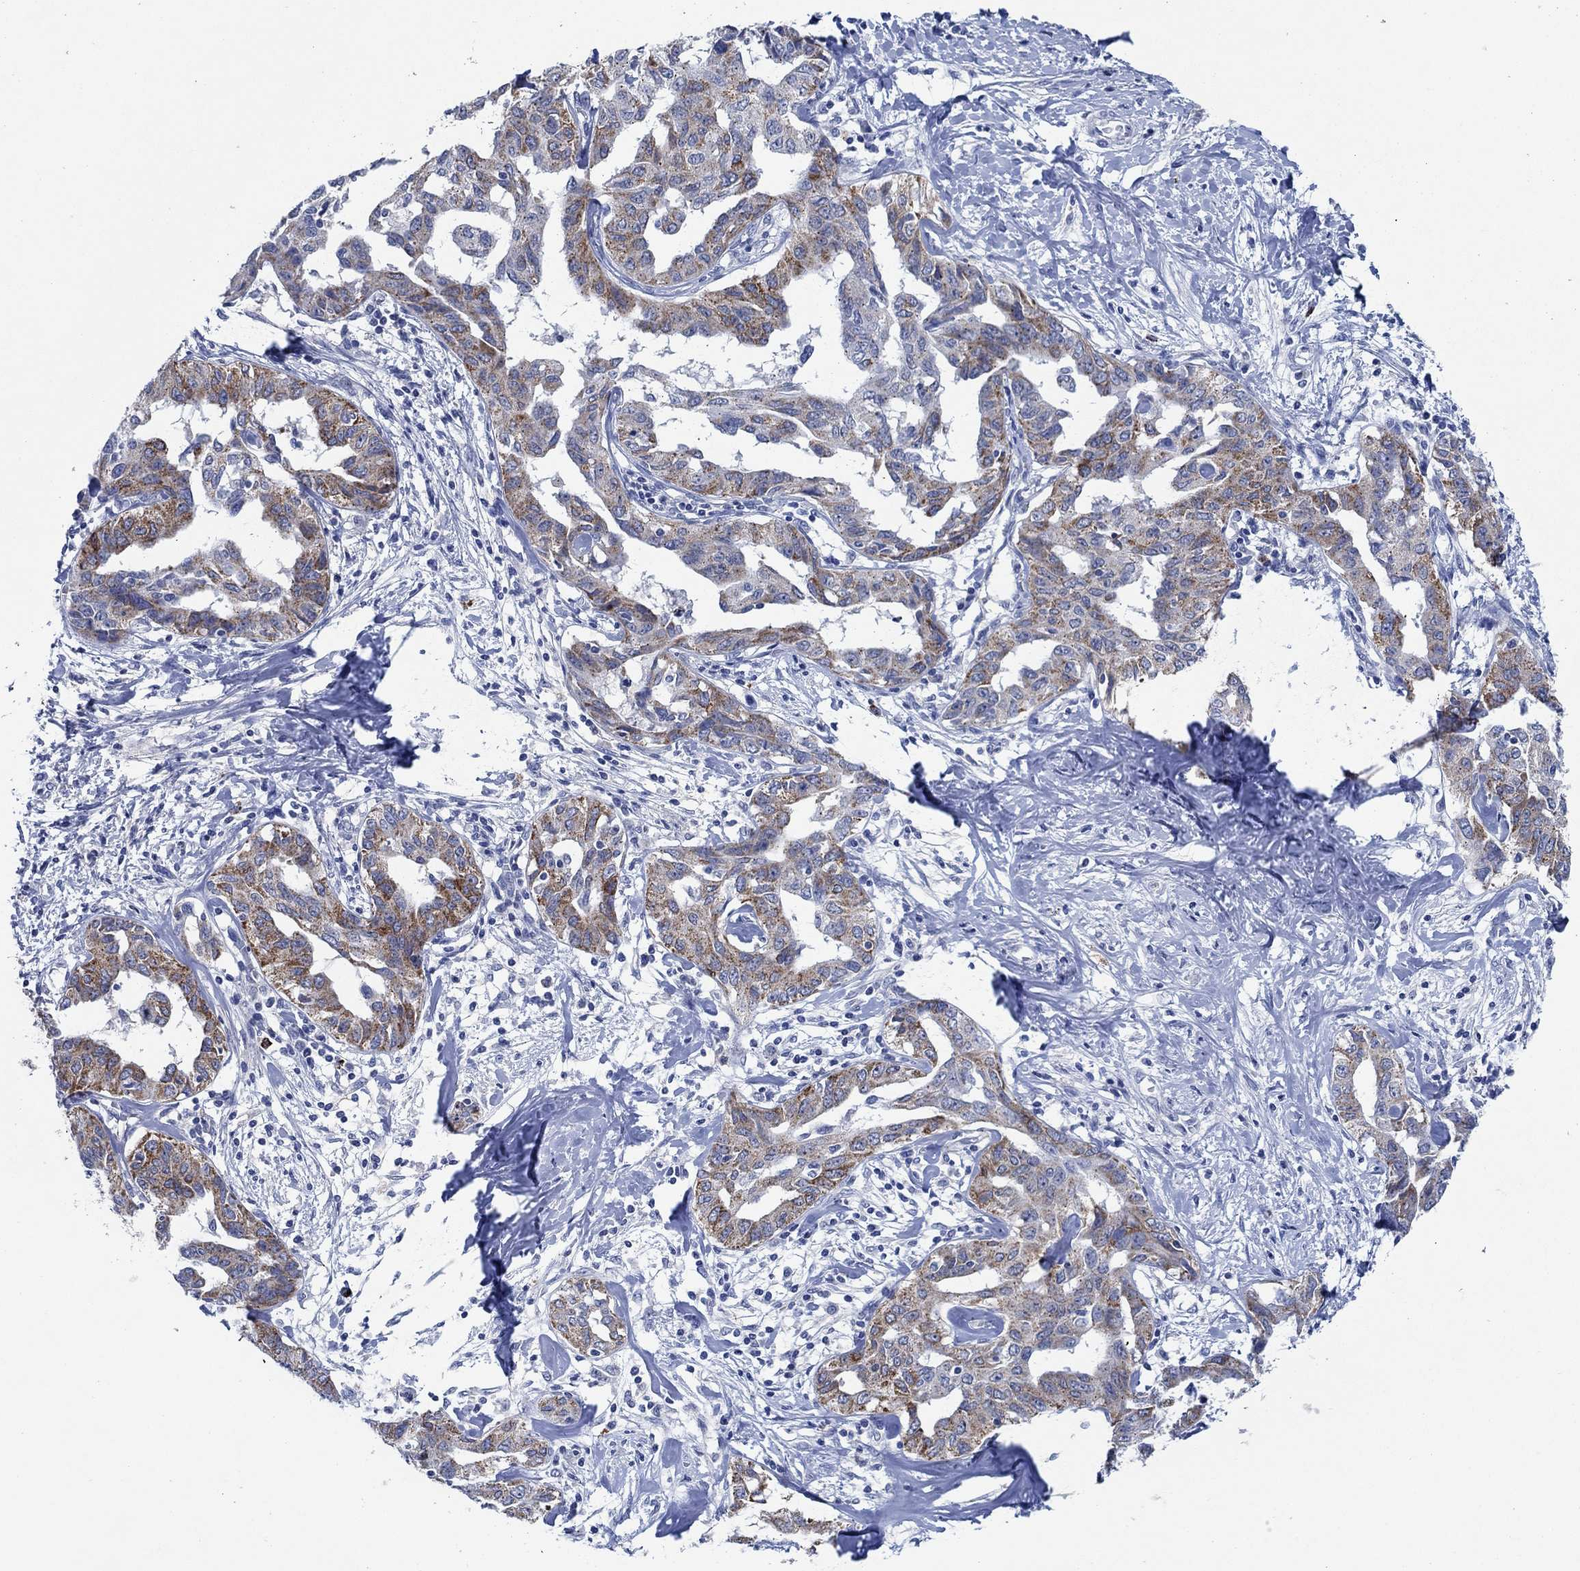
{"staining": {"intensity": "strong", "quantity": "25%-75%", "location": "cytoplasmic/membranous"}, "tissue": "liver cancer", "cell_type": "Tumor cells", "image_type": "cancer", "snomed": [{"axis": "morphology", "description": "Cholangiocarcinoma"}, {"axis": "topography", "description": "Liver"}], "caption": "Human liver cholangiocarcinoma stained with a protein marker shows strong staining in tumor cells.", "gene": "CPM", "patient": {"sex": "male", "age": 59}}